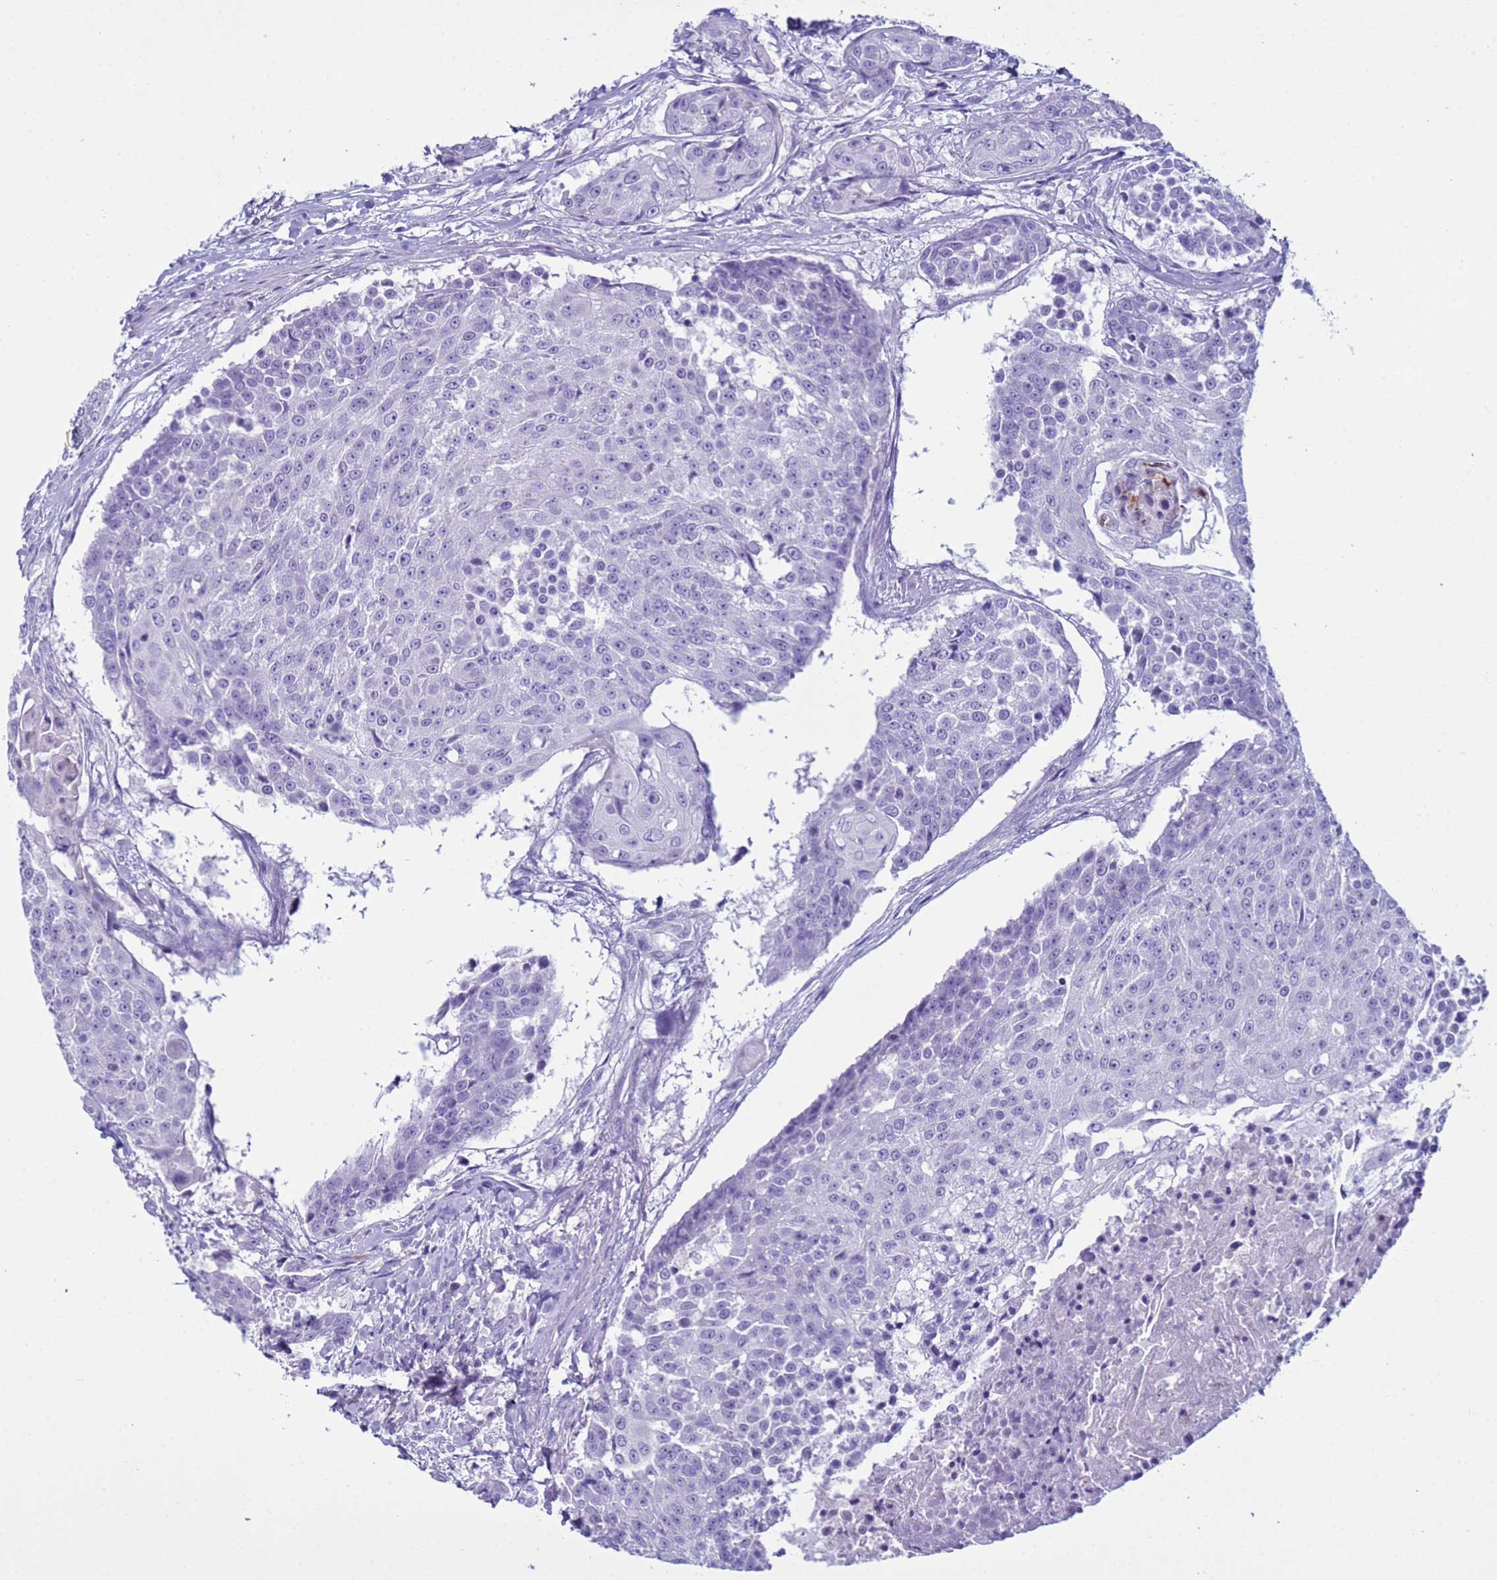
{"staining": {"intensity": "negative", "quantity": "none", "location": "none"}, "tissue": "urothelial cancer", "cell_type": "Tumor cells", "image_type": "cancer", "snomed": [{"axis": "morphology", "description": "Urothelial carcinoma, High grade"}, {"axis": "topography", "description": "Urinary bladder"}], "caption": "Protein analysis of urothelial carcinoma (high-grade) demonstrates no significant positivity in tumor cells. (Brightfield microscopy of DAB (3,3'-diaminobenzidine) immunohistochemistry (IHC) at high magnification).", "gene": "CST4", "patient": {"sex": "female", "age": 63}}